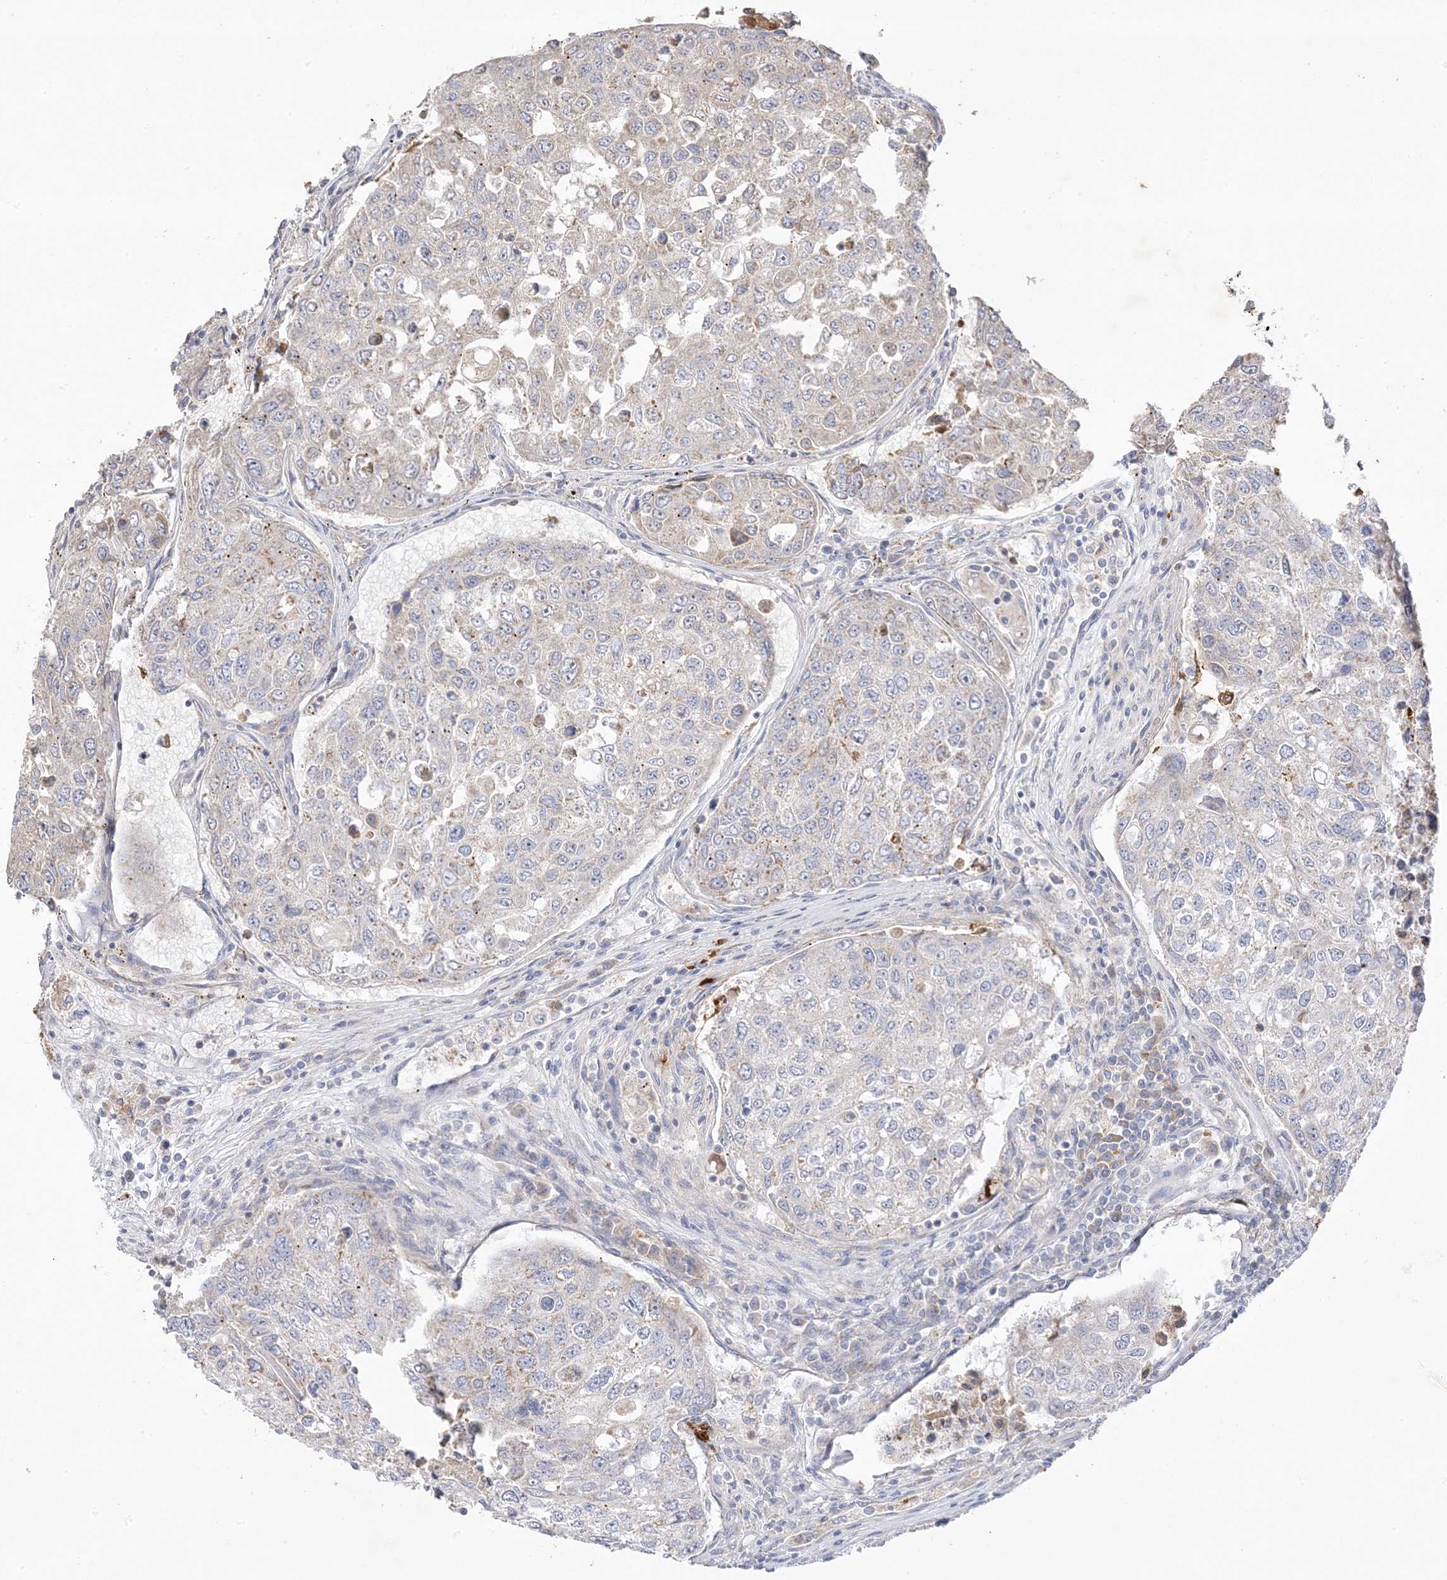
{"staining": {"intensity": "moderate", "quantity": "<25%", "location": "cytoplasmic/membranous"}, "tissue": "urothelial cancer", "cell_type": "Tumor cells", "image_type": "cancer", "snomed": [{"axis": "morphology", "description": "Urothelial carcinoma, High grade"}, {"axis": "topography", "description": "Lymph node"}, {"axis": "topography", "description": "Urinary bladder"}], "caption": "A histopathology image showing moderate cytoplasmic/membranous positivity in about <25% of tumor cells in urothelial cancer, as visualized by brown immunohistochemical staining.", "gene": "TRANK1", "patient": {"sex": "male", "age": 51}}